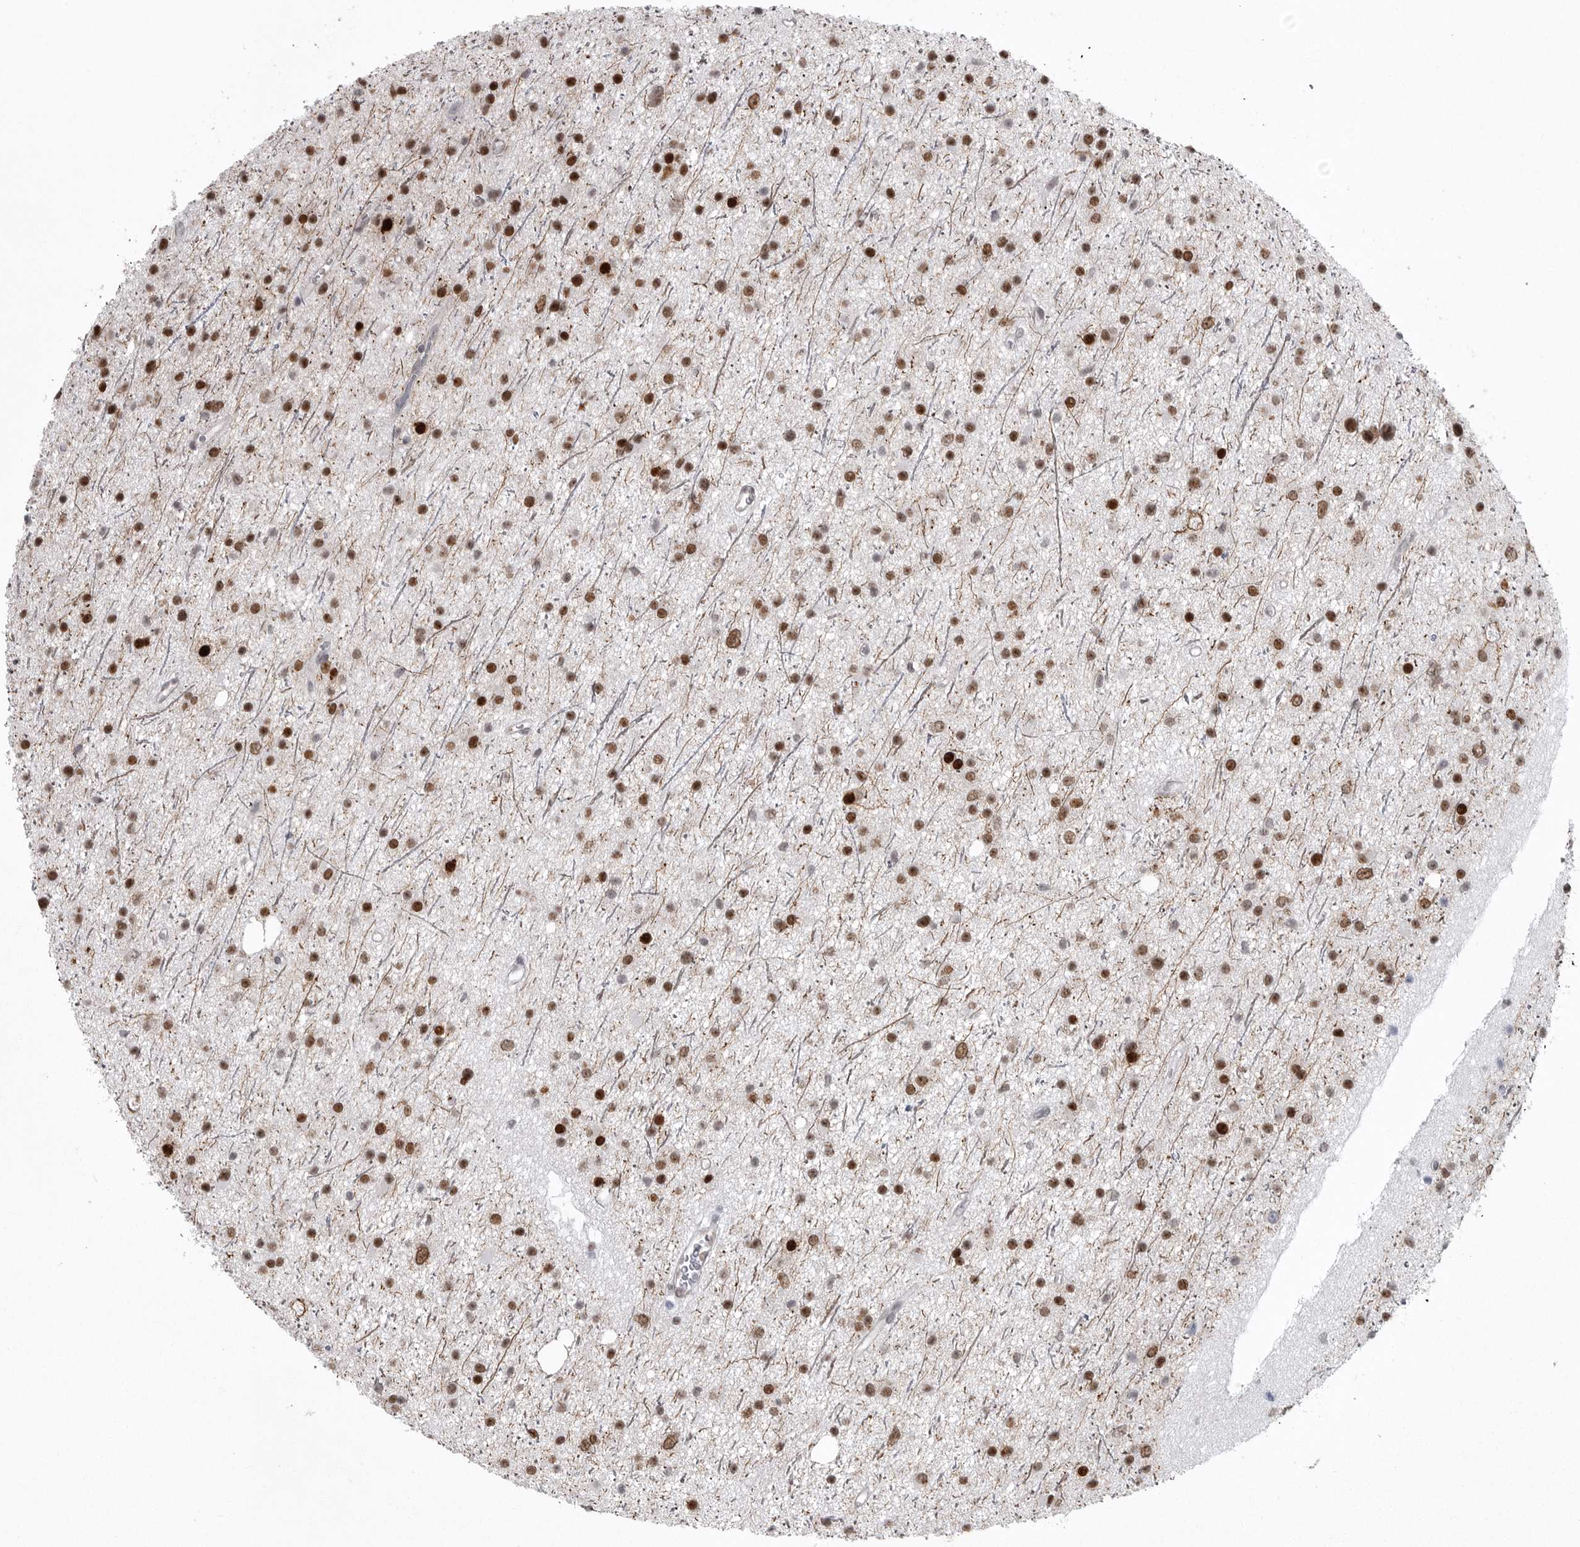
{"staining": {"intensity": "strong", "quantity": "25%-75%", "location": "nuclear"}, "tissue": "glioma", "cell_type": "Tumor cells", "image_type": "cancer", "snomed": [{"axis": "morphology", "description": "Glioma, malignant, Low grade"}, {"axis": "topography", "description": "Cerebral cortex"}], "caption": "Strong nuclear staining for a protein is present in approximately 25%-75% of tumor cells of low-grade glioma (malignant) using immunohistochemistry.", "gene": "HMGN3", "patient": {"sex": "female", "age": 39}}